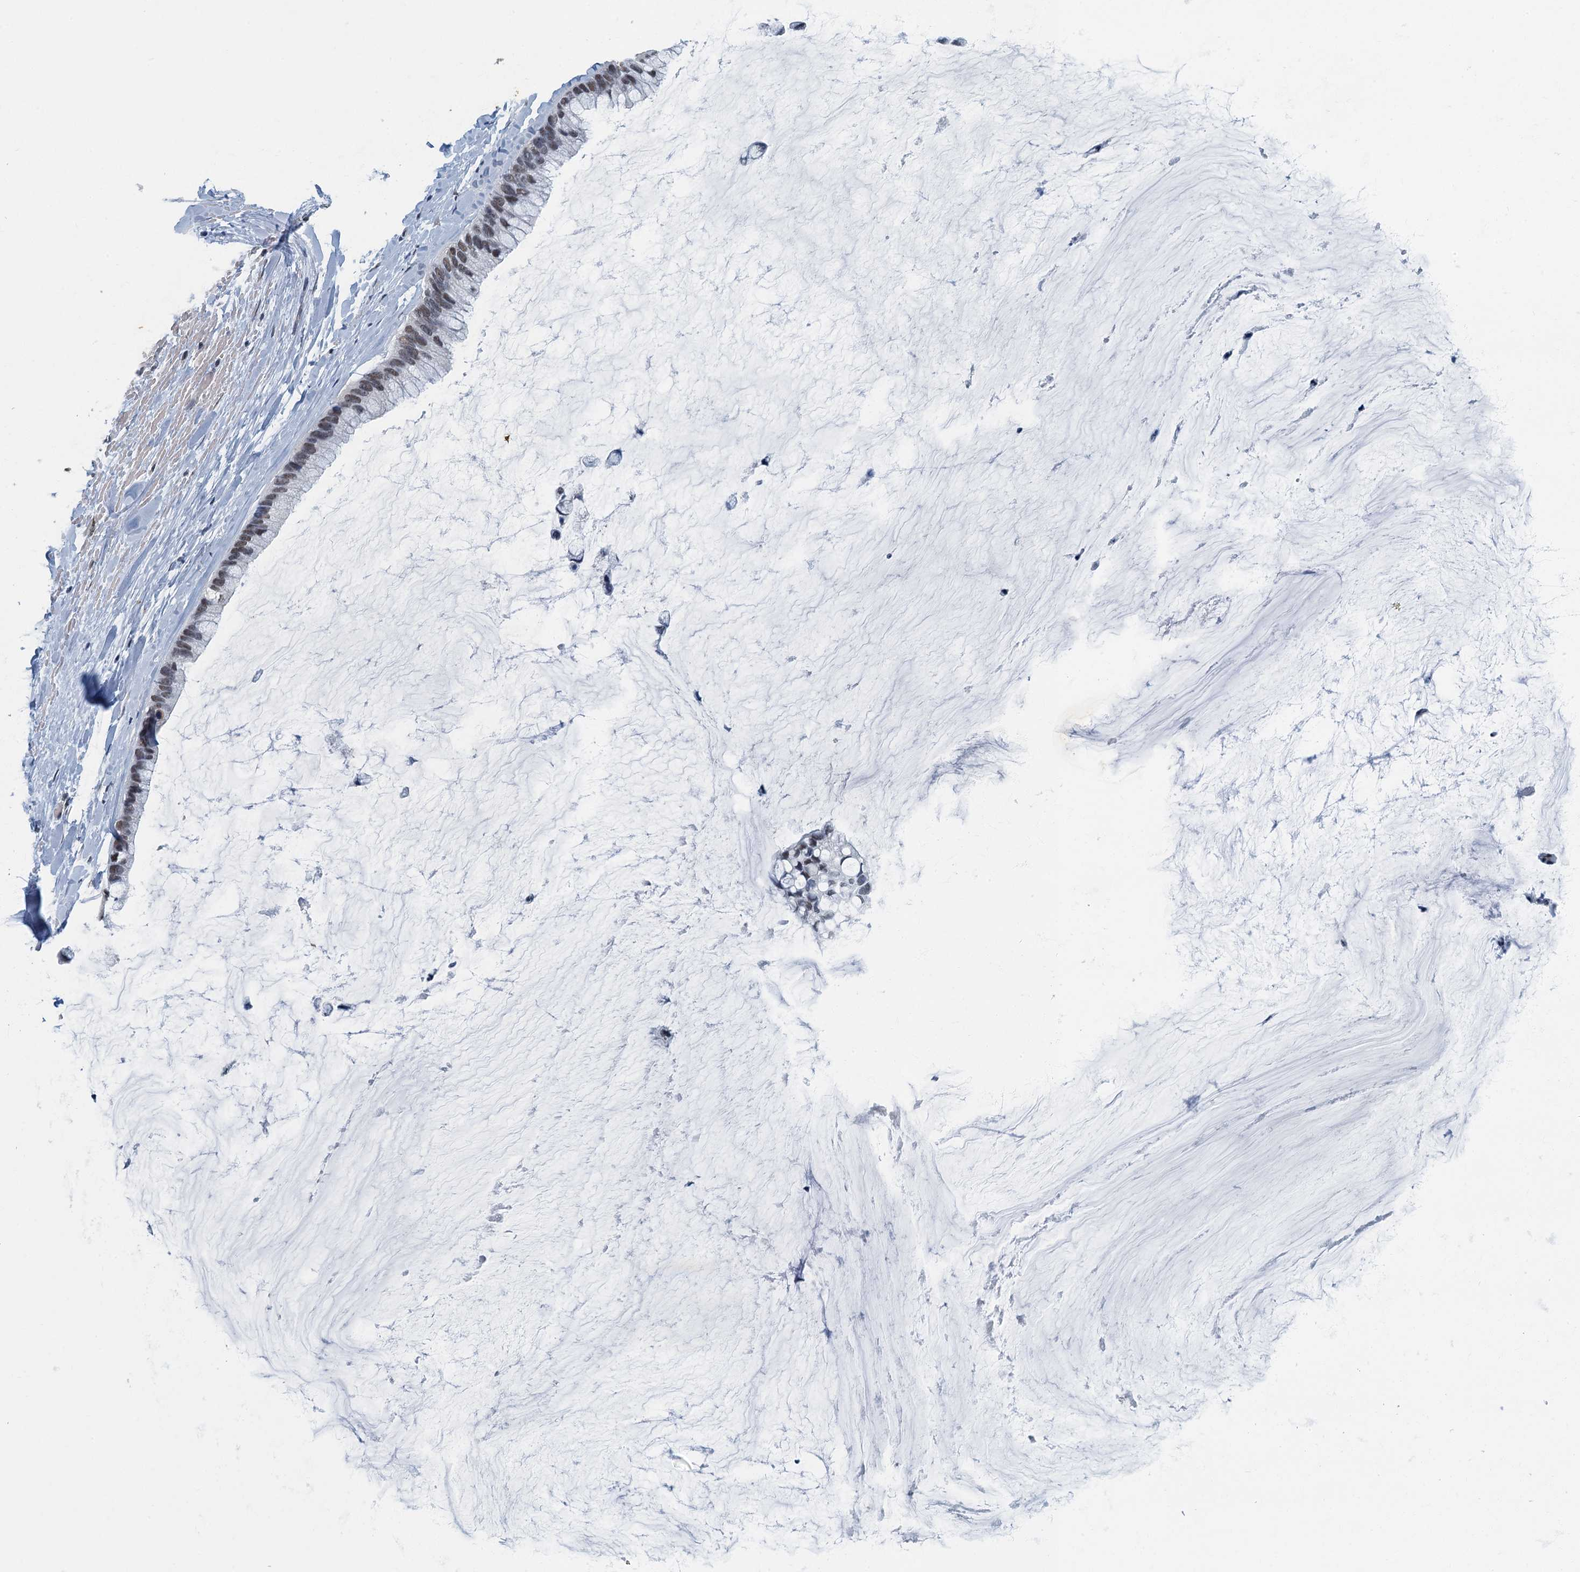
{"staining": {"intensity": "moderate", "quantity": "25%-75%", "location": "nuclear"}, "tissue": "ovarian cancer", "cell_type": "Tumor cells", "image_type": "cancer", "snomed": [{"axis": "morphology", "description": "Cystadenocarcinoma, mucinous, NOS"}, {"axis": "topography", "description": "Ovary"}], "caption": "A high-resolution histopathology image shows IHC staining of ovarian cancer, which exhibits moderate nuclear positivity in about 25%-75% of tumor cells.", "gene": "GADL1", "patient": {"sex": "female", "age": 39}}